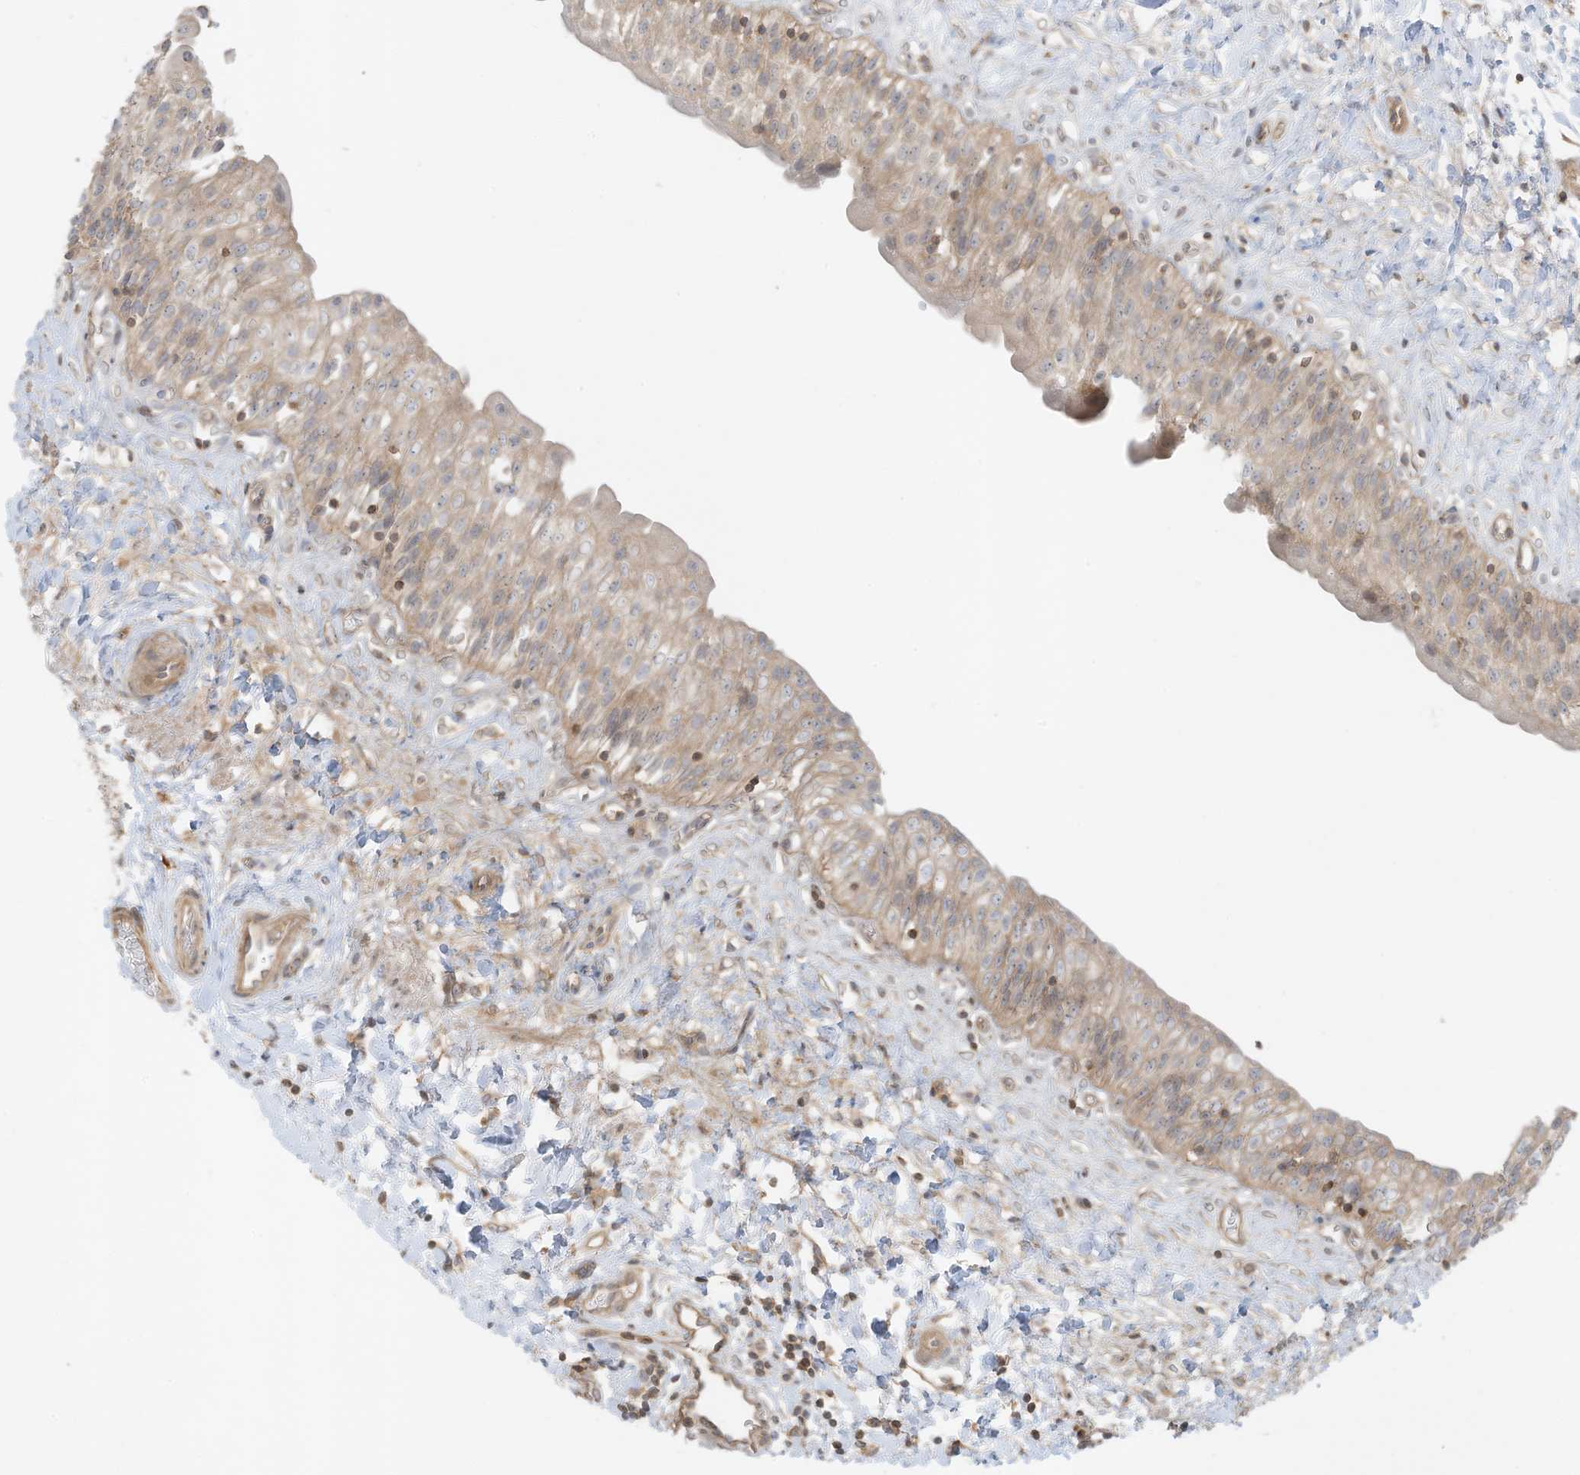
{"staining": {"intensity": "moderate", "quantity": "25%-75%", "location": "cytoplasmic/membranous"}, "tissue": "urinary bladder", "cell_type": "Urothelial cells", "image_type": "normal", "snomed": [{"axis": "morphology", "description": "Normal tissue, NOS"}, {"axis": "topography", "description": "Urinary bladder"}], "caption": "Immunohistochemistry (IHC) photomicrograph of normal human urinary bladder stained for a protein (brown), which shows medium levels of moderate cytoplasmic/membranous positivity in approximately 25%-75% of urothelial cells.", "gene": "SLC25A12", "patient": {"sex": "male", "age": 51}}